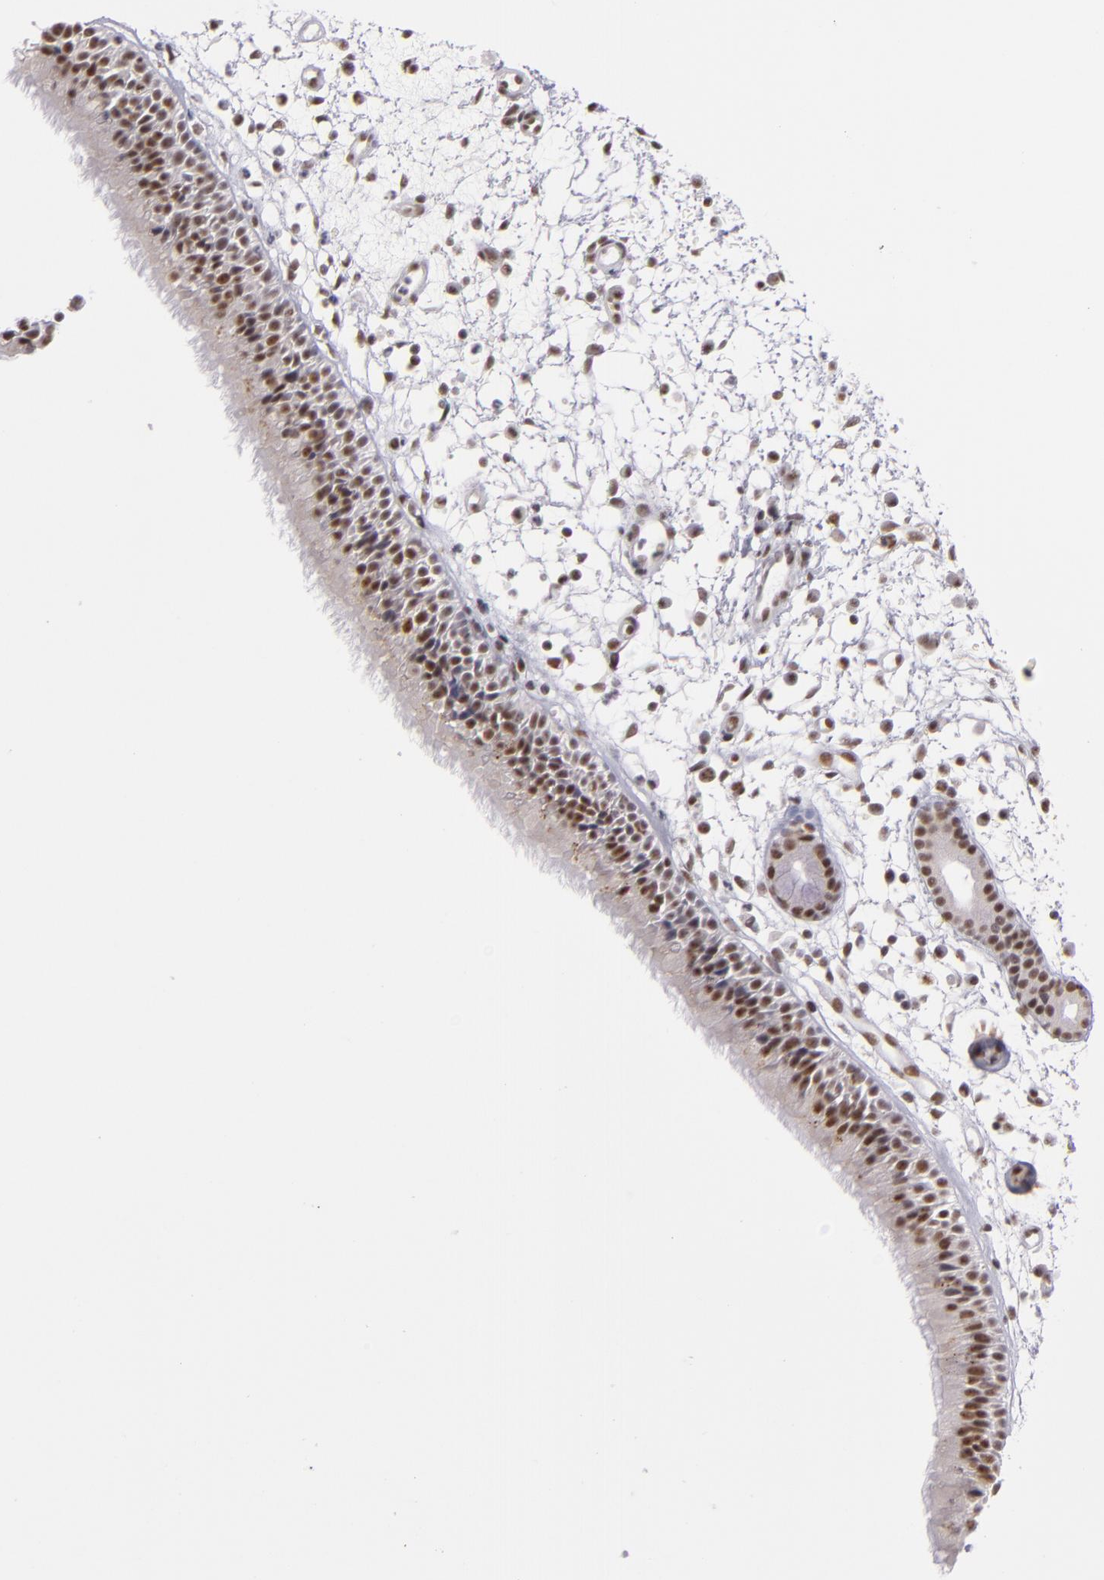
{"staining": {"intensity": "moderate", "quantity": ">75%", "location": "nuclear"}, "tissue": "nasopharynx", "cell_type": "Respiratory epithelial cells", "image_type": "normal", "snomed": [{"axis": "morphology", "description": "Normal tissue, NOS"}, {"axis": "morphology", "description": "Inflammation, NOS"}, {"axis": "morphology", "description": "Malignant melanoma, Metastatic site"}, {"axis": "topography", "description": "Nasopharynx"}], "caption": "Immunohistochemical staining of unremarkable human nasopharynx exhibits >75% levels of moderate nuclear protein positivity in about >75% of respiratory epithelial cells. (IHC, brightfield microscopy, high magnification).", "gene": "INTS6", "patient": {"sex": "female", "age": 55}}